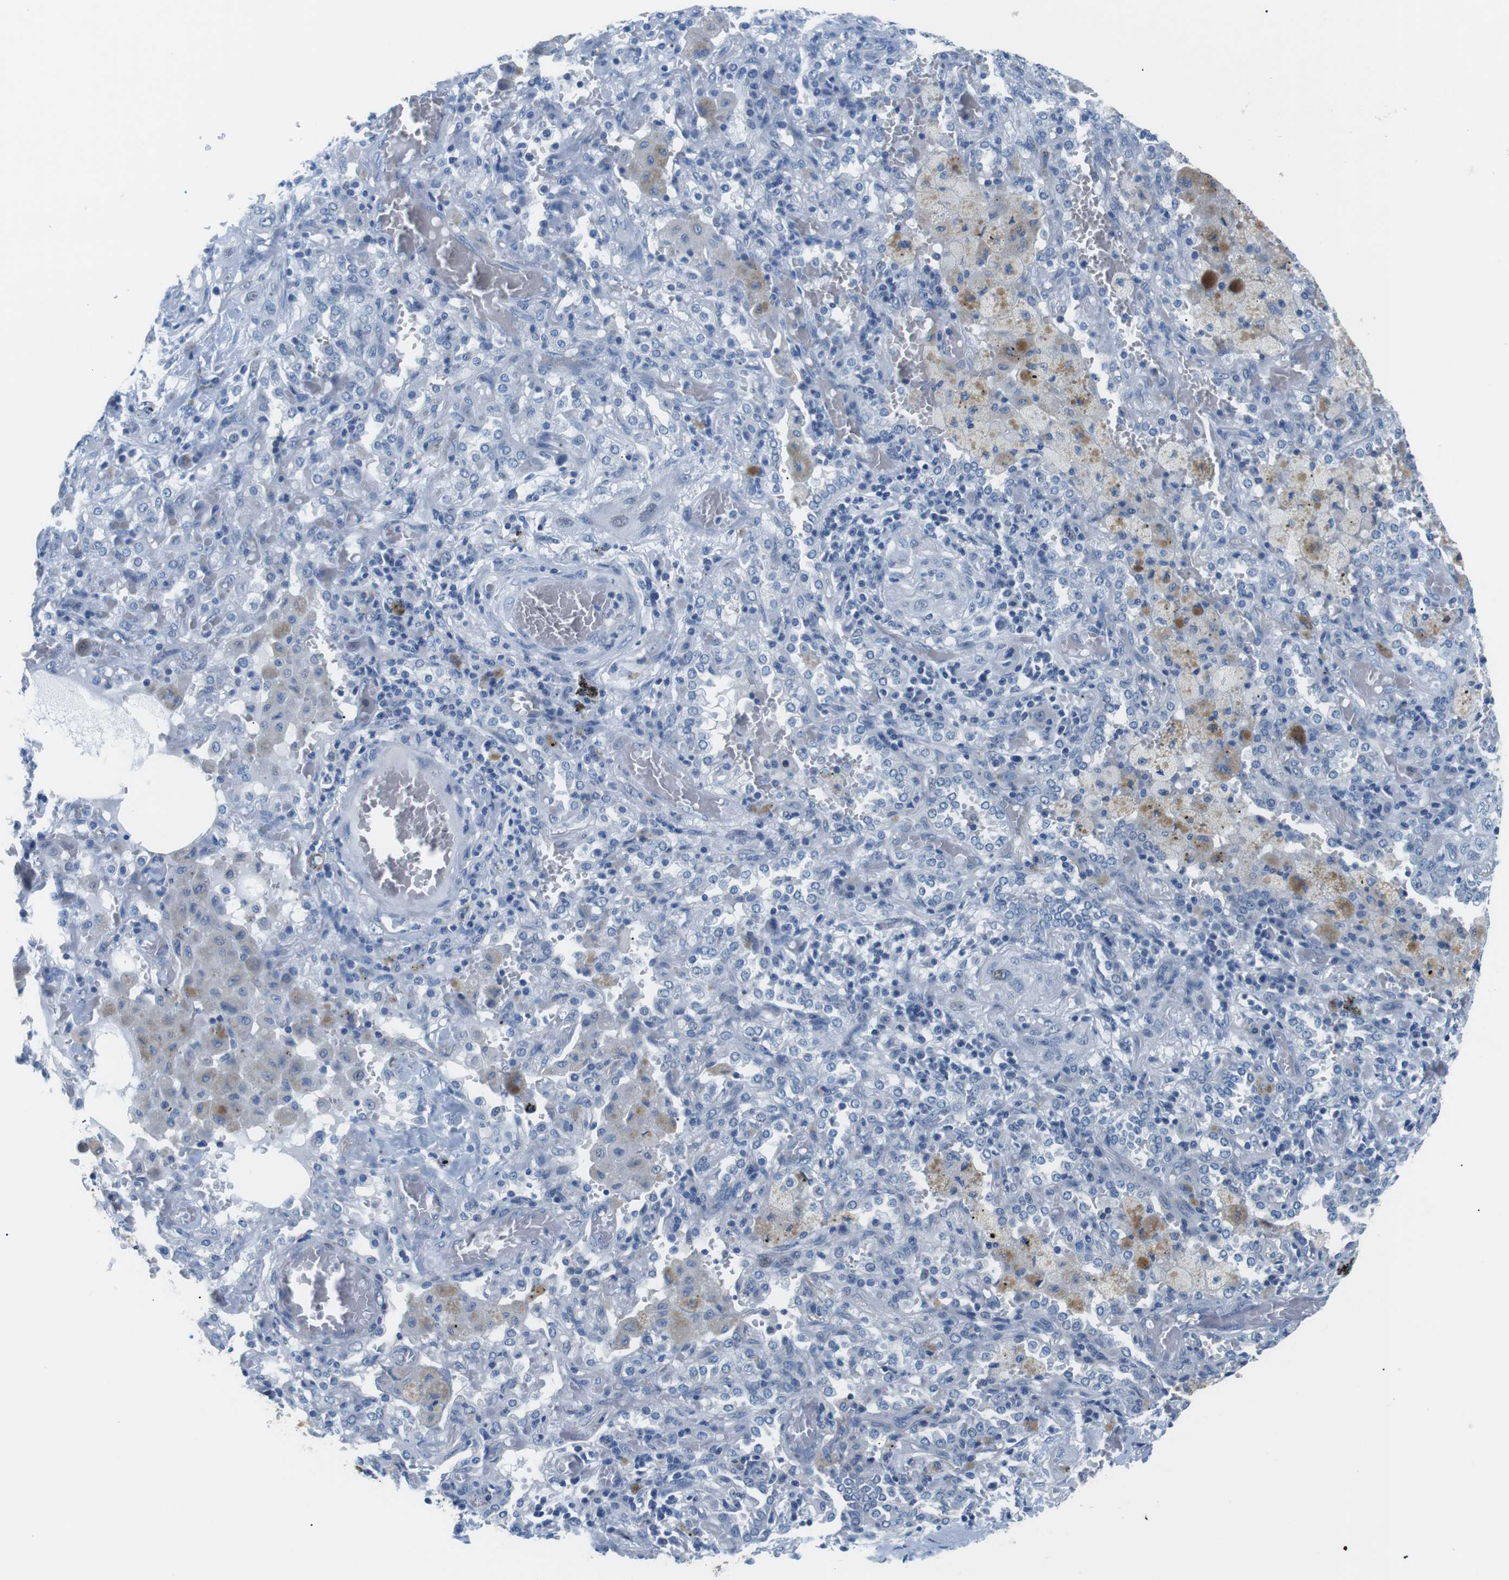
{"staining": {"intensity": "negative", "quantity": "none", "location": "none"}, "tissue": "lung cancer", "cell_type": "Tumor cells", "image_type": "cancer", "snomed": [{"axis": "morphology", "description": "Squamous cell carcinoma, NOS"}, {"axis": "topography", "description": "Lung"}], "caption": "Tumor cells are negative for protein expression in human lung cancer (squamous cell carcinoma). (Brightfield microscopy of DAB (3,3'-diaminobenzidine) immunohistochemistry (IHC) at high magnification).", "gene": "MUC2", "patient": {"sex": "female", "age": 47}}